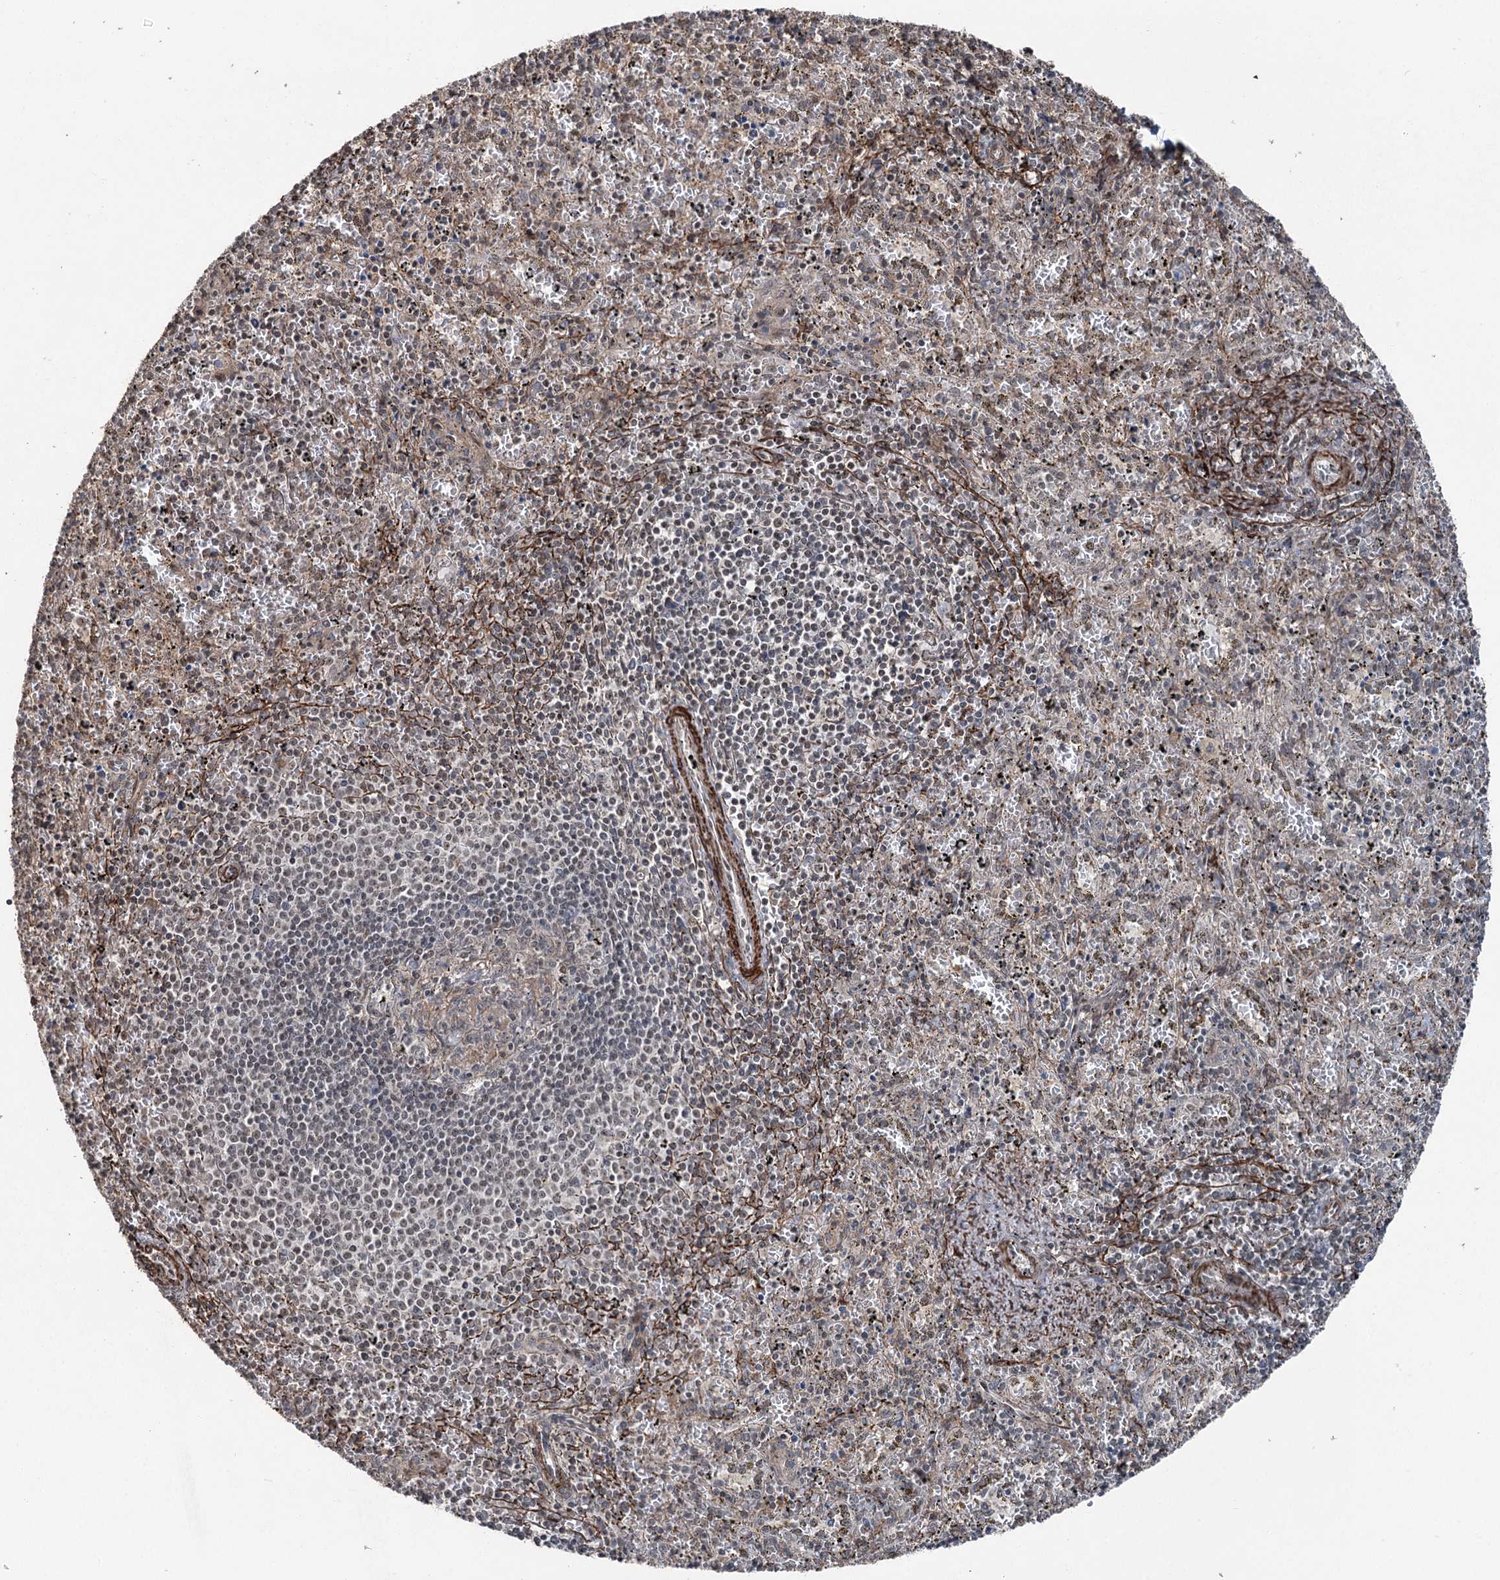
{"staining": {"intensity": "weak", "quantity": "<25%", "location": "nuclear"}, "tissue": "spleen", "cell_type": "Cells in red pulp", "image_type": "normal", "snomed": [{"axis": "morphology", "description": "Normal tissue, NOS"}, {"axis": "topography", "description": "Spleen"}], "caption": "High magnification brightfield microscopy of unremarkable spleen stained with DAB (brown) and counterstained with hematoxylin (blue): cells in red pulp show no significant expression. The staining was performed using DAB to visualize the protein expression in brown, while the nuclei were stained in blue with hematoxylin (Magnification: 20x).", "gene": "CCDC82", "patient": {"sex": "male", "age": 11}}